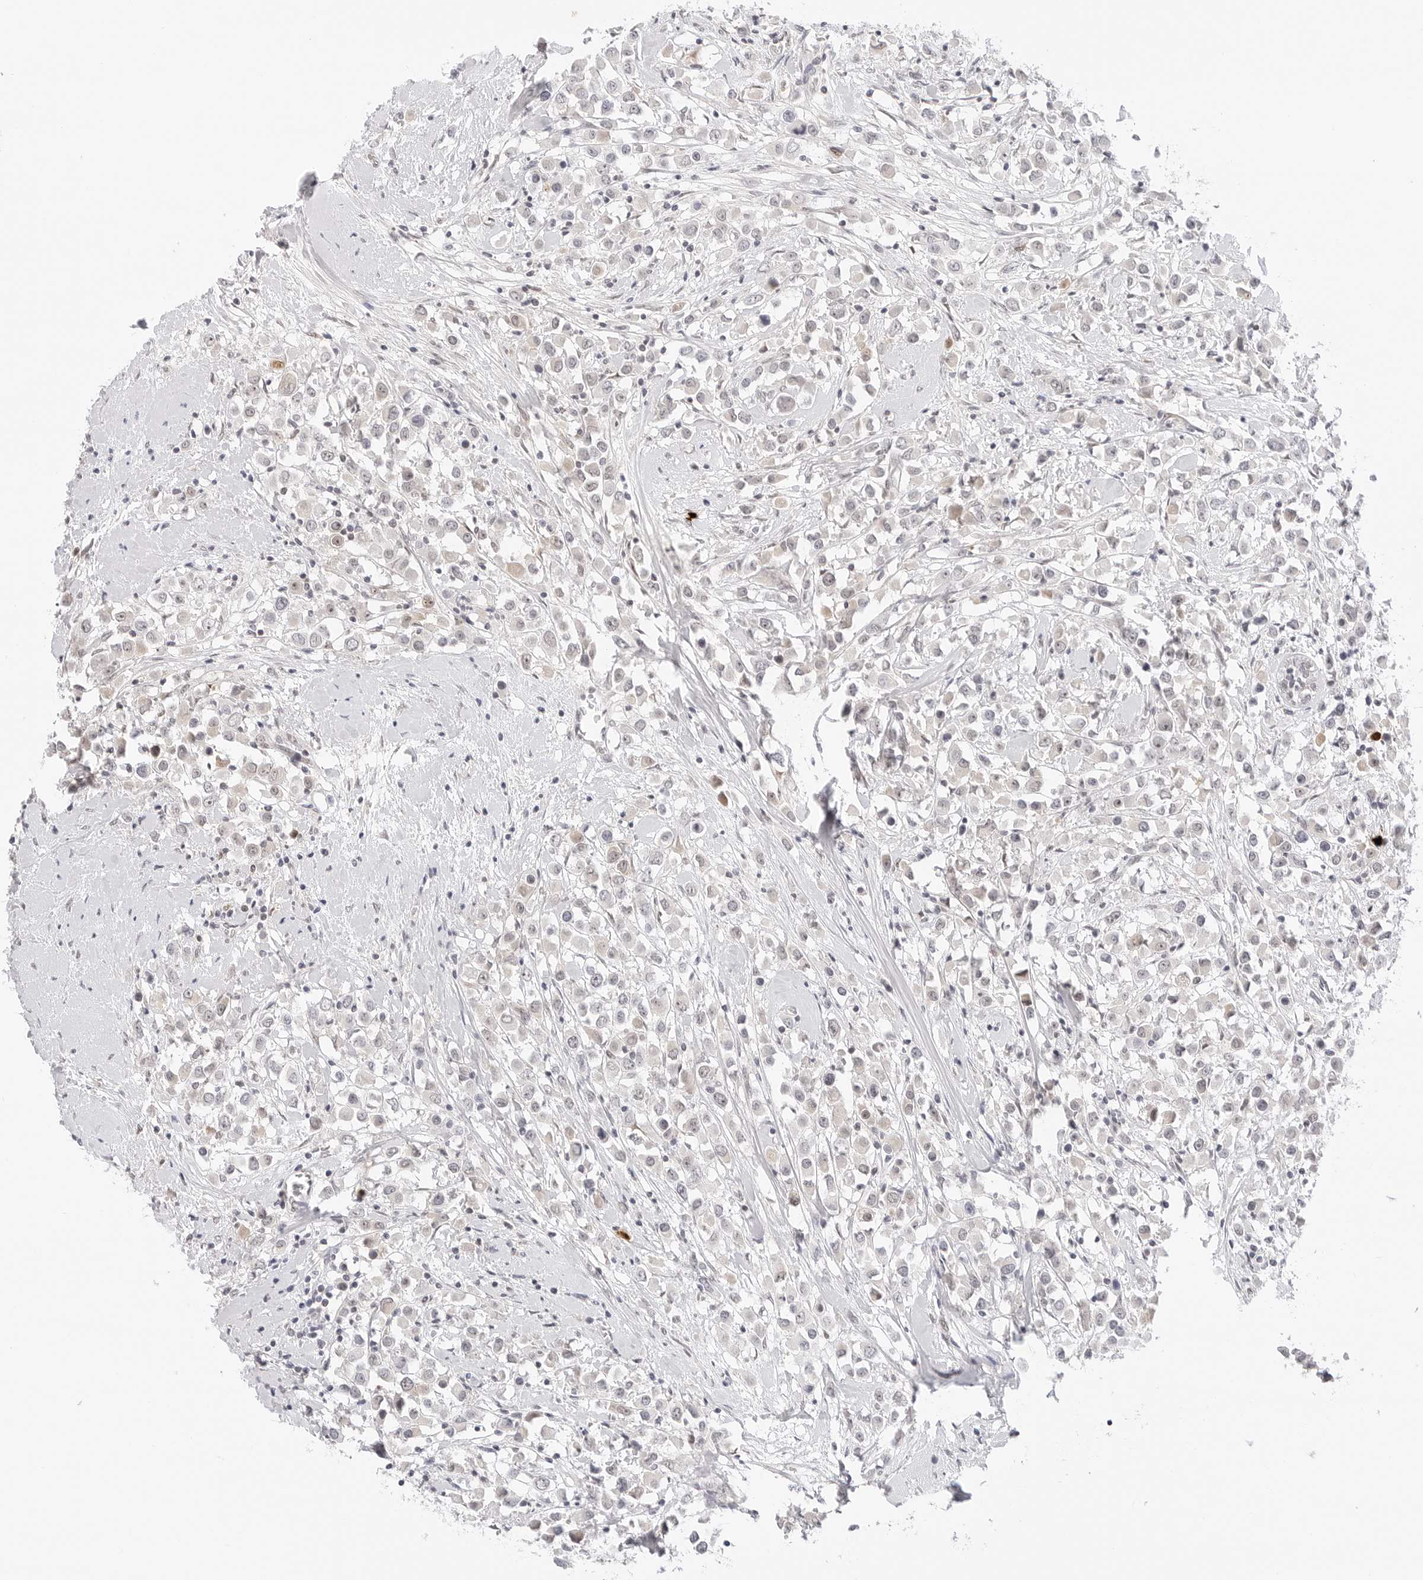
{"staining": {"intensity": "weak", "quantity": "<25%", "location": "cytoplasmic/membranous"}, "tissue": "breast cancer", "cell_type": "Tumor cells", "image_type": "cancer", "snomed": [{"axis": "morphology", "description": "Duct carcinoma"}, {"axis": "topography", "description": "Breast"}], "caption": "An image of human invasive ductal carcinoma (breast) is negative for staining in tumor cells.", "gene": "HIPK3", "patient": {"sex": "female", "age": 61}}